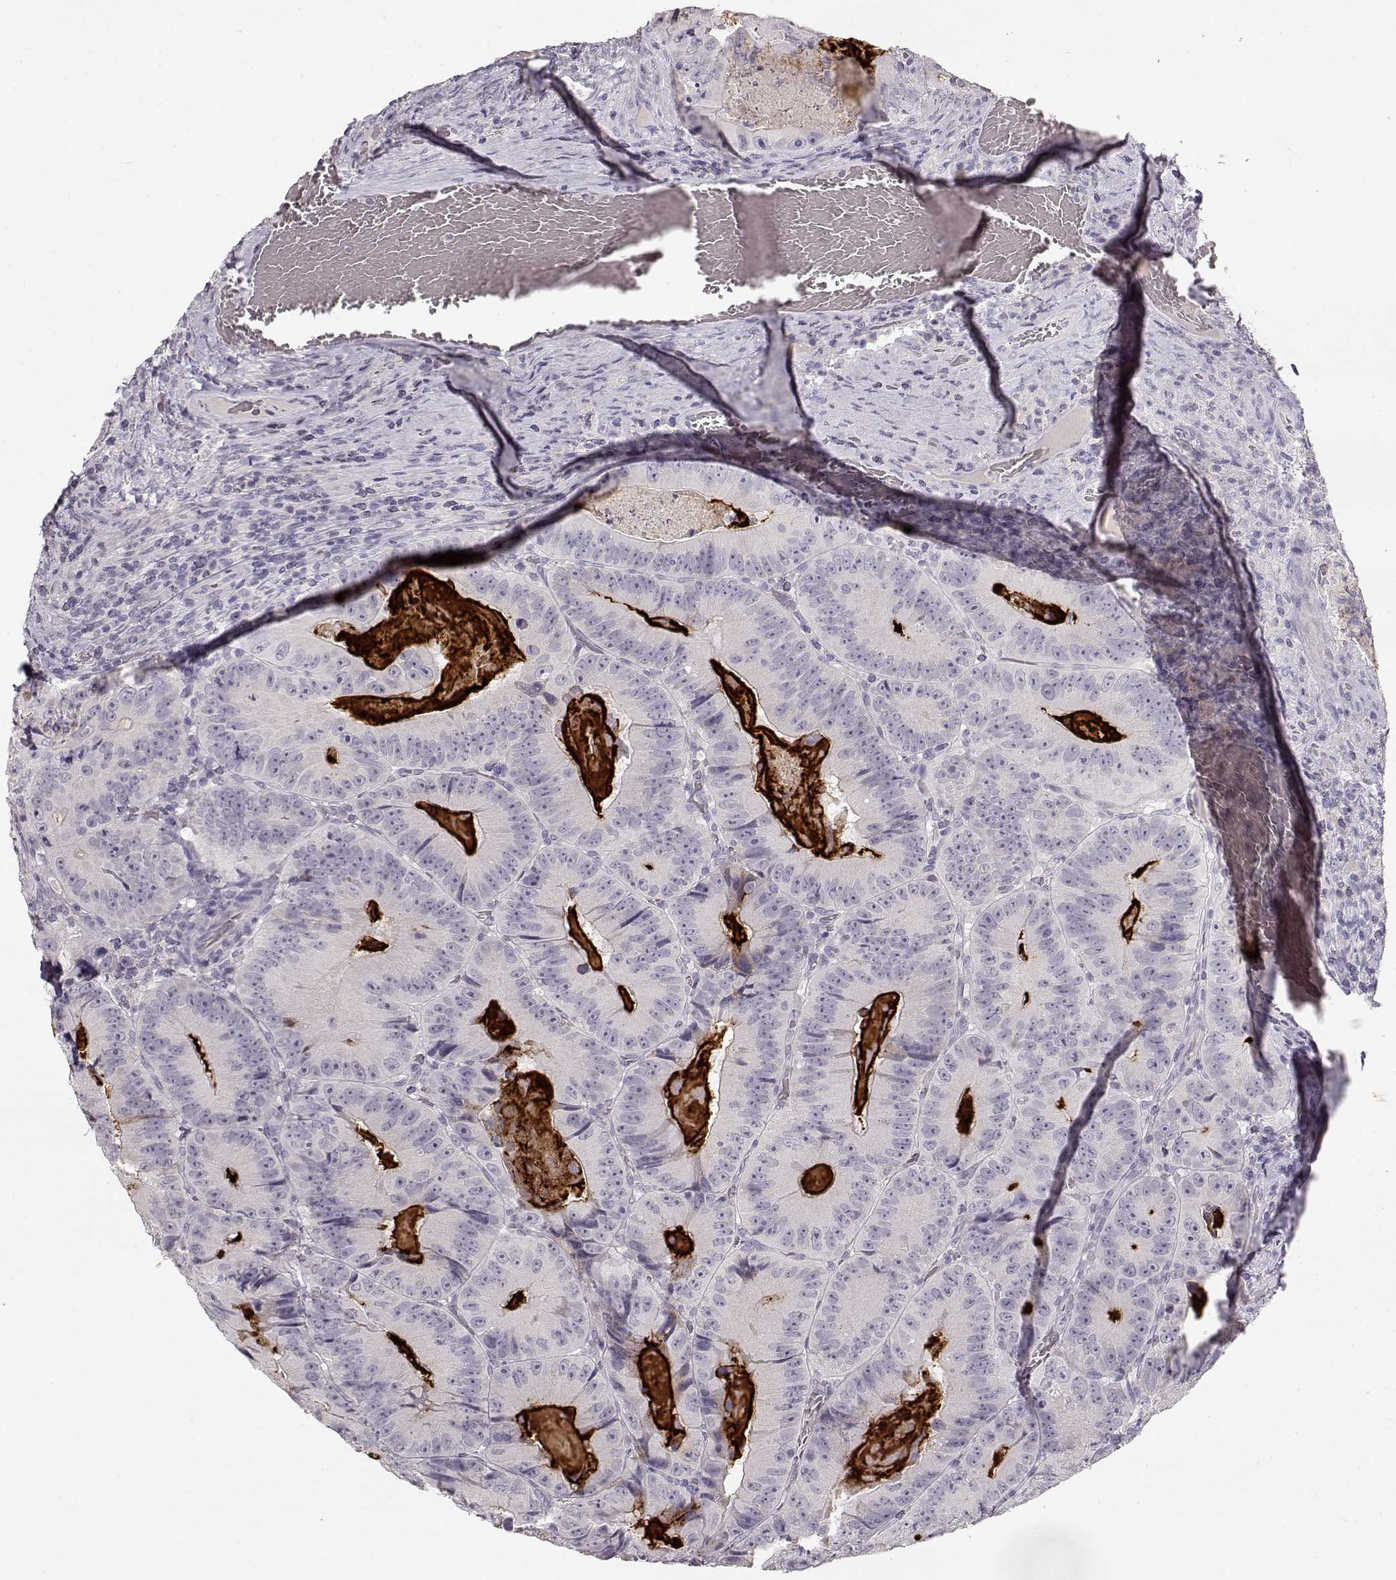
{"staining": {"intensity": "negative", "quantity": "none", "location": "none"}, "tissue": "colorectal cancer", "cell_type": "Tumor cells", "image_type": "cancer", "snomed": [{"axis": "morphology", "description": "Adenocarcinoma, NOS"}, {"axis": "topography", "description": "Colon"}], "caption": "Tumor cells are negative for protein expression in human colorectal adenocarcinoma.", "gene": "TPH2", "patient": {"sex": "female", "age": 86}}